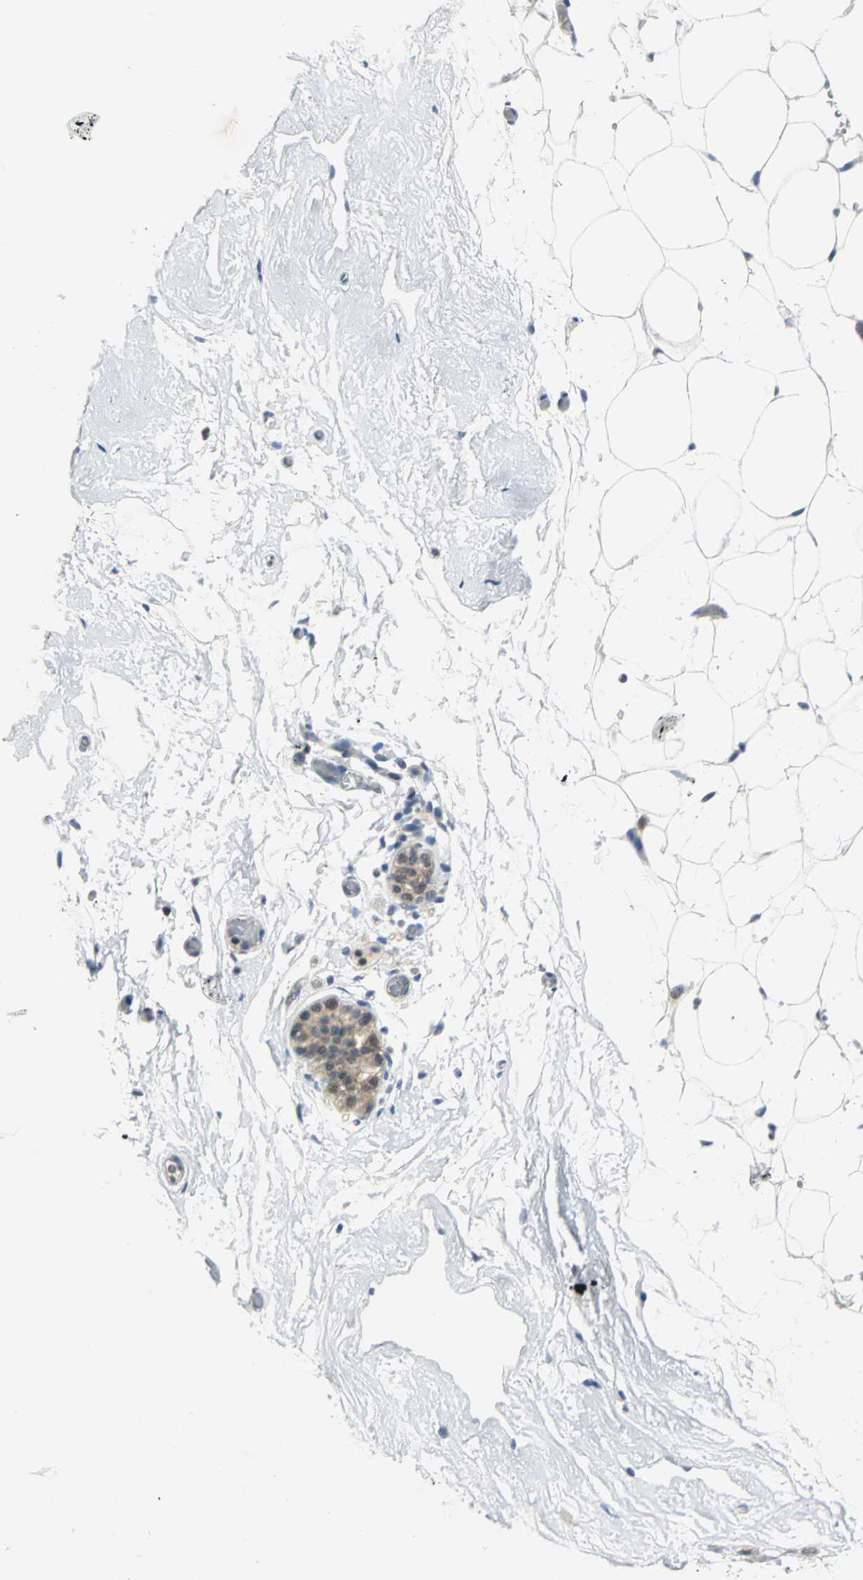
{"staining": {"intensity": "negative", "quantity": "none", "location": "none"}, "tissue": "breast", "cell_type": "Adipocytes", "image_type": "normal", "snomed": [{"axis": "morphology", "description": "Normal tissue, NOS"}, {"axis": "topography", "description": "Breast"}], "caption": "Human breast stained for a protein using immunohistochemistry (IHC) reveals no staining in adipocytes.", "gene": "PSMA4", "patient": {"sex": "female", "age": 75}}